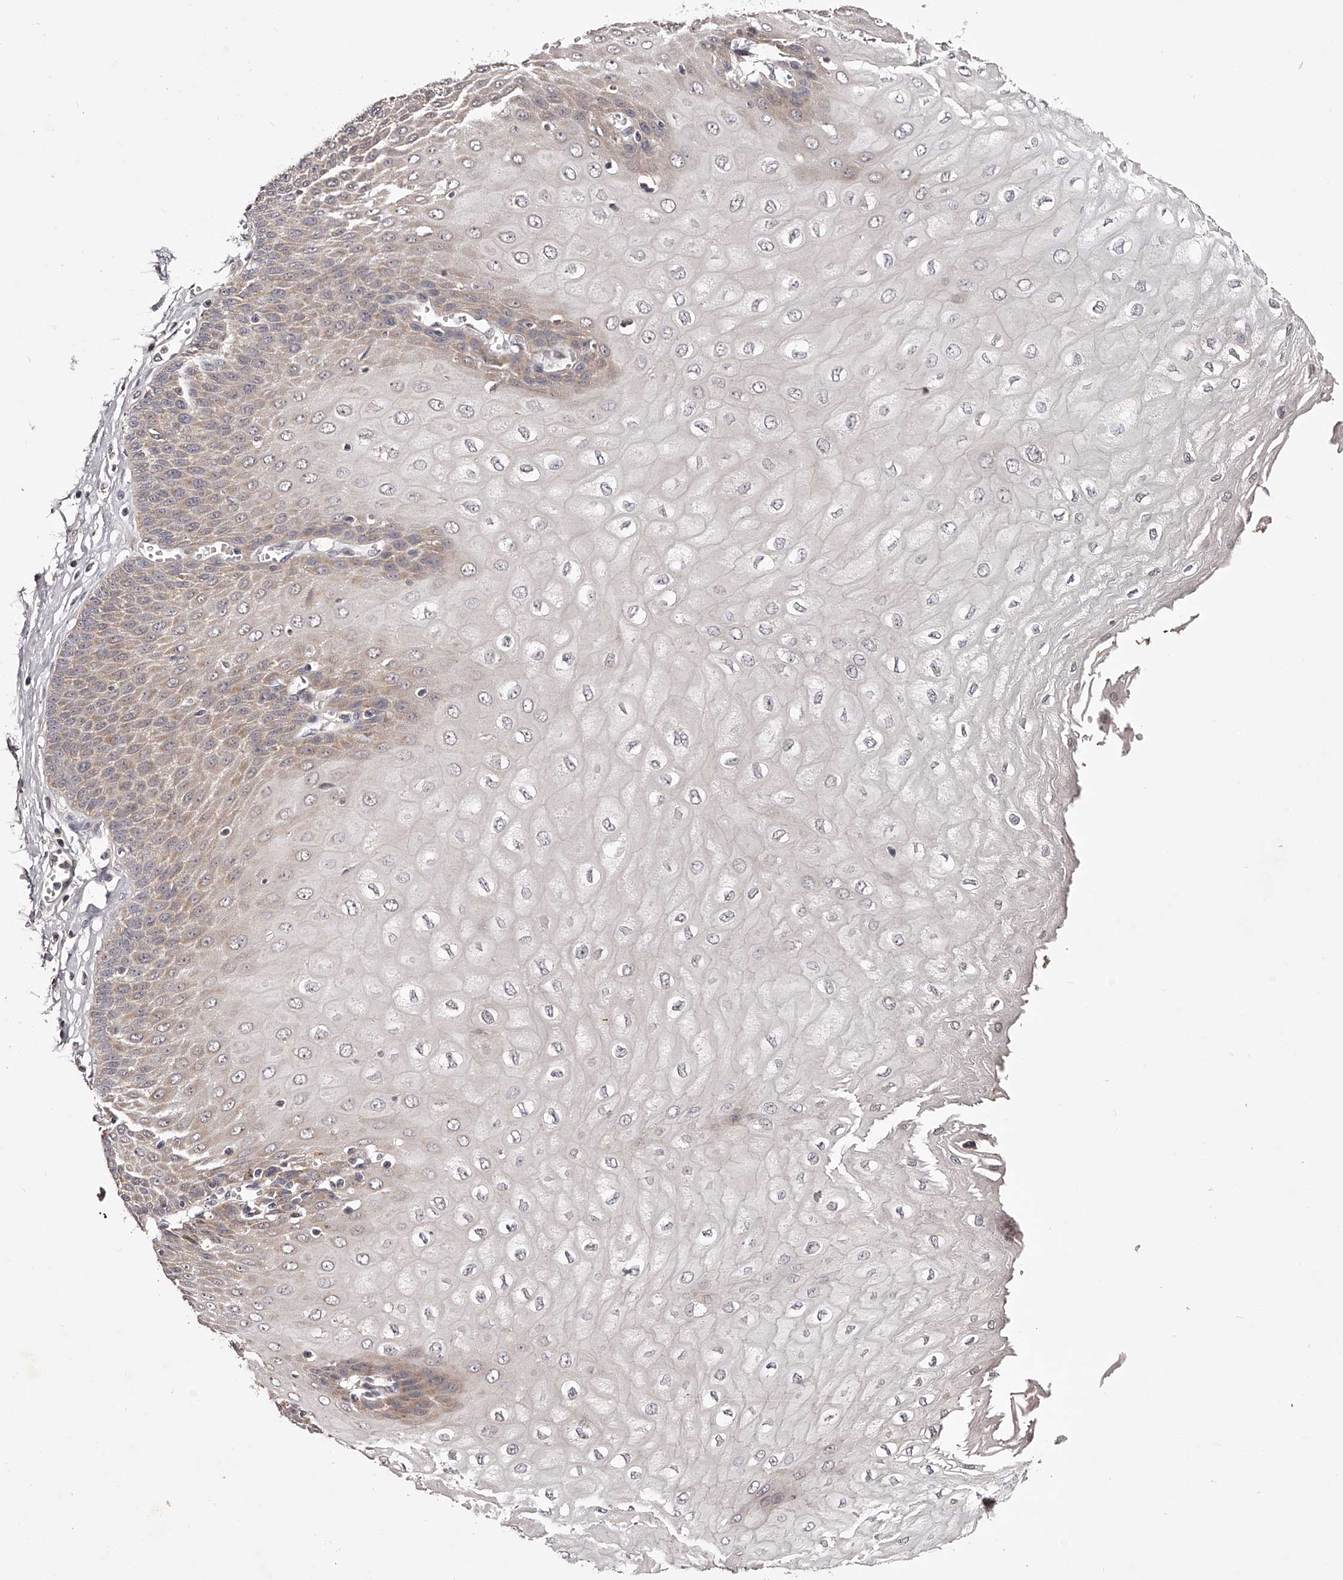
{"staining": {"intensity": "moderate", "quantity": "<25%", "location": "cytoplasmic/membranous"}, "tissue": "esophagus", "cell_type": "Squamous epithelial cells", "image_type": "normal", "snomed": [{"axis": "morphology", "description": "Normal tissue, NOS"}, {"axis": "topography", "description": "Esophagus"}], "caption": "A high-resolution image shows IHC staining of benign esophagus, which shows moderate cytoplasmic/membranous staining in about <25% of squamous epithelial cells.", "gene": "ODF2L", "patient": {"sex": "male", "age": 60}}